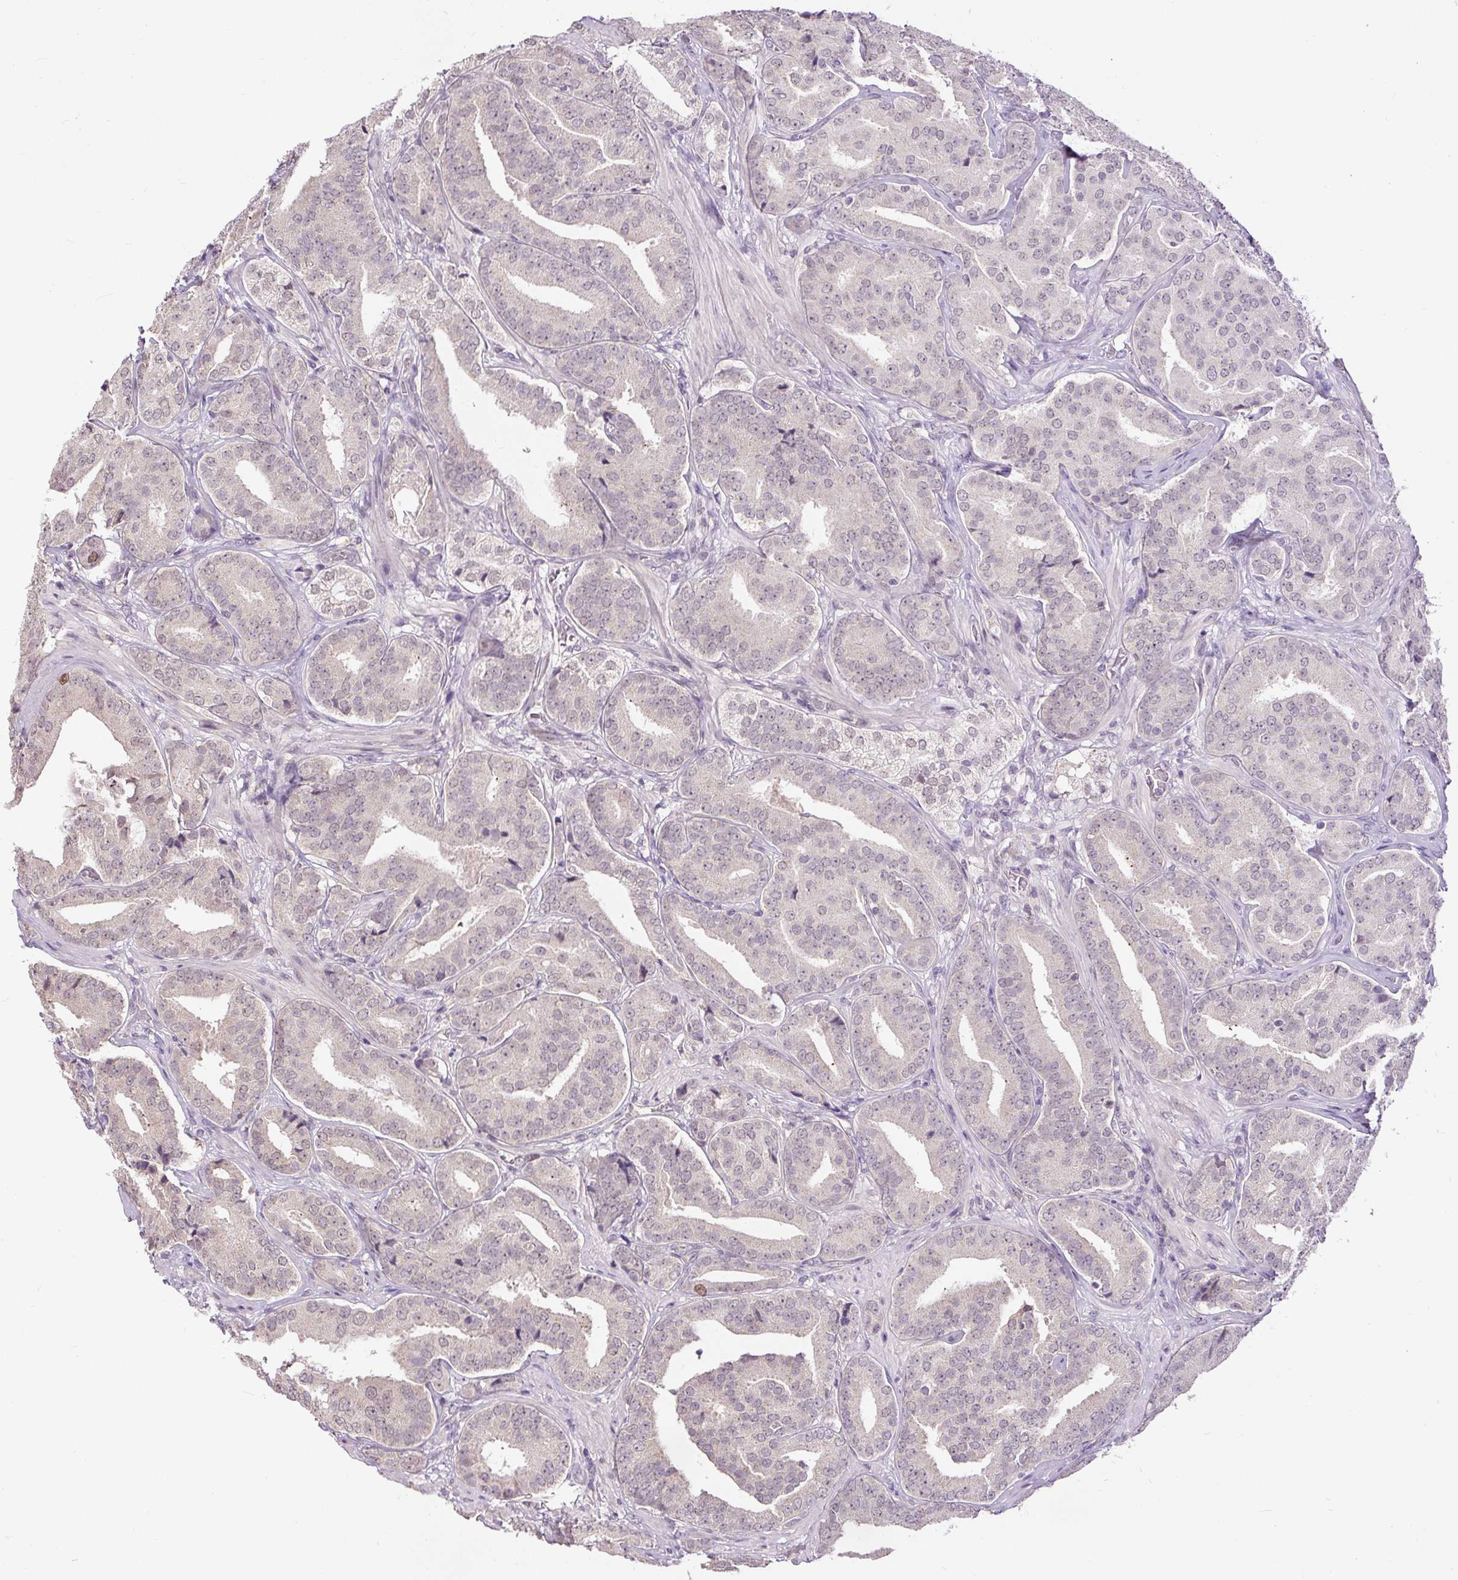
{"staining": {"intensity": "weak", "quantity": "<25%", "location": "nuclear"}, "tissue": "prostate cancer", "cell_type": "Tumor cells", "image_type": "cancer", "snomed": [{"axis": "morphology", "description": "Adenocarcinoma, High grade"}, {"axis": "topography", "description": "Prostate"}], "caption": "Immunohistochemistry photomicrograph of neoplastic tissue: adenocarcinoma (high-grade) (prostate) stained with DAB exhibits no significant protein positivity in tumor cells.", "gene": "RACGAP1", "patient": {"sex": "male", "age": 63}}